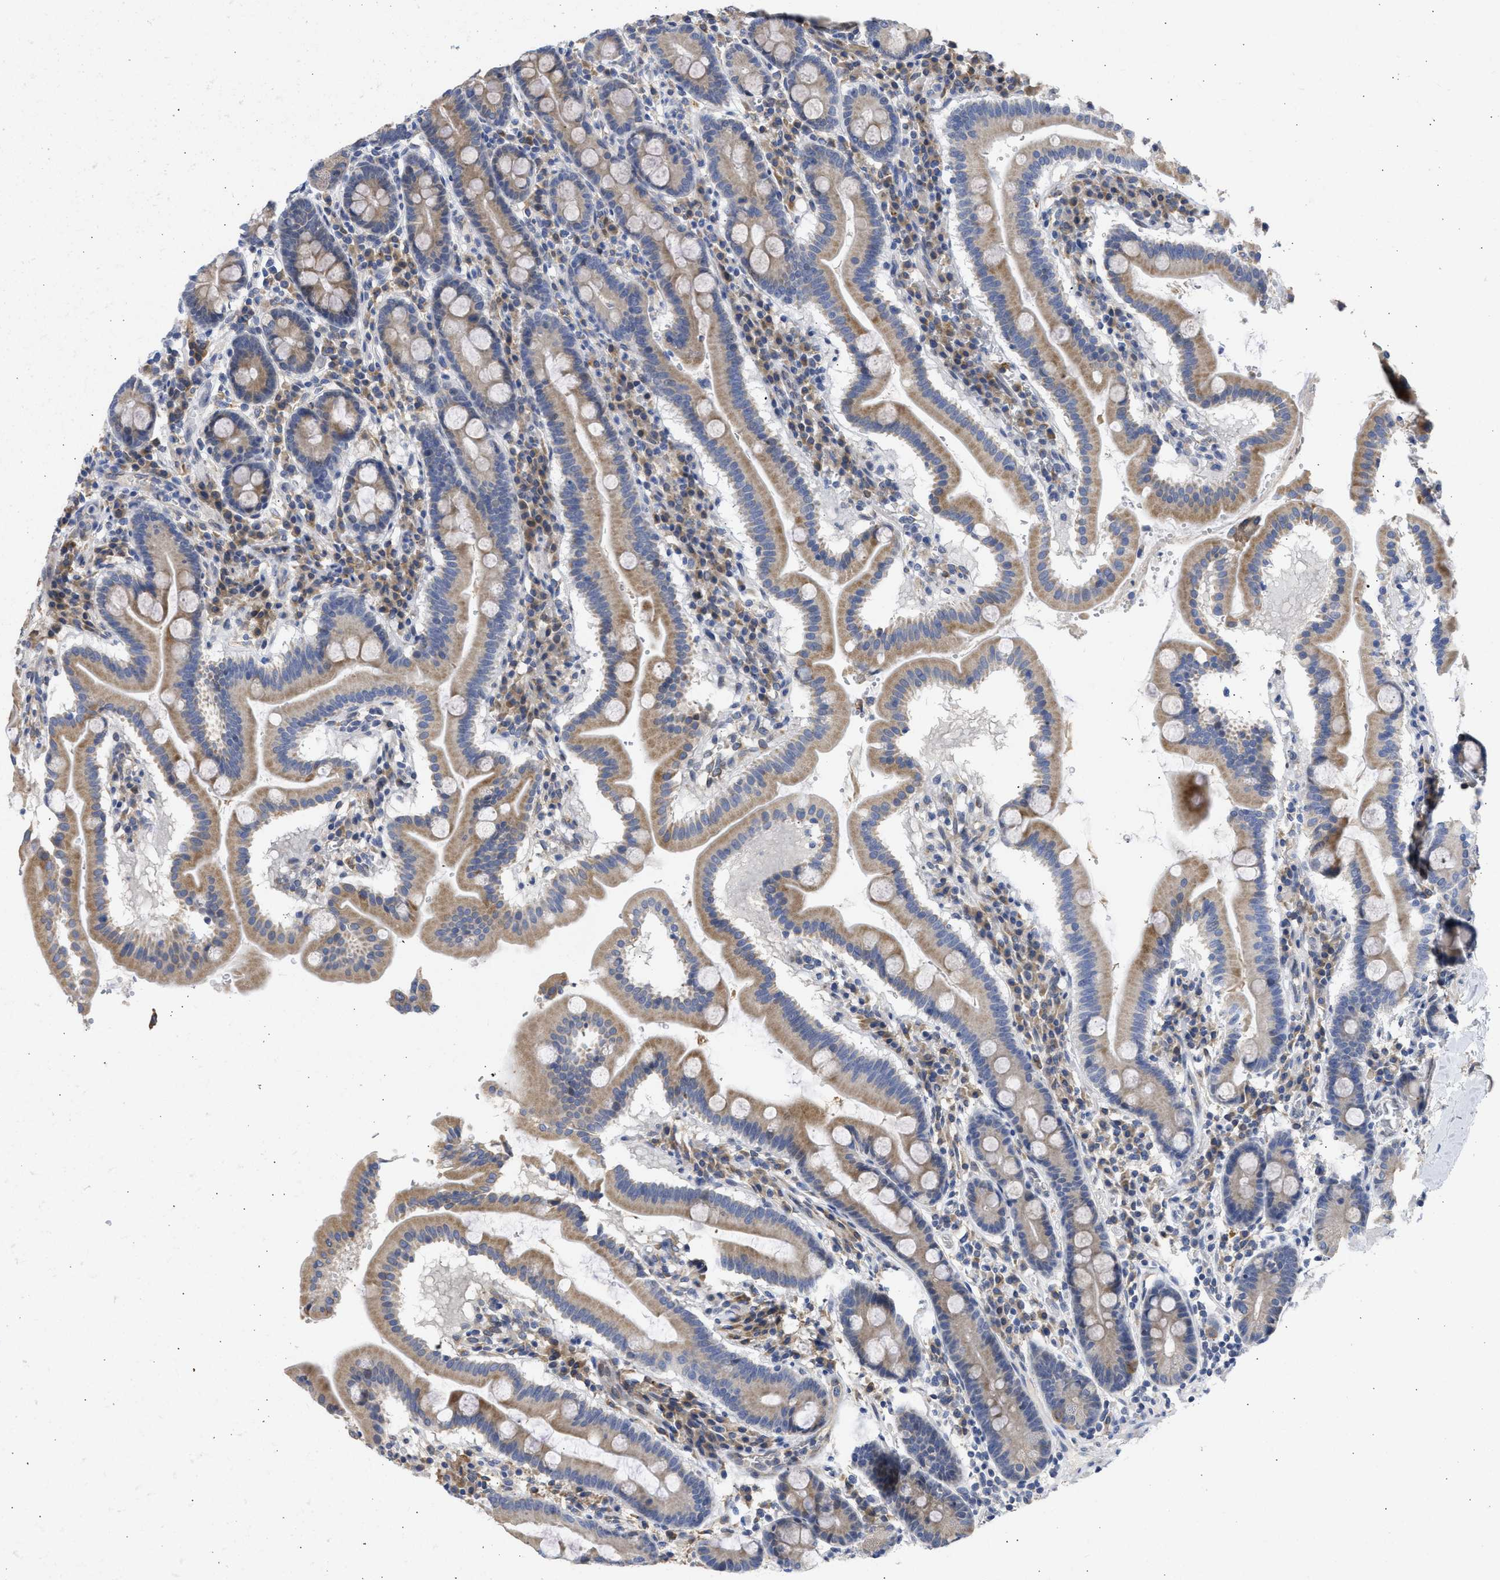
{"staining": {"intensity": "moderate", "quantity": ">75%", "location": "cytoplasmic/membranous"}, "tissue": "duodenum", "cell_type": "Glandular cells", "image_type": "normal", "snomed": [{"axis": "morphology", "description": "Normal tissue, NOS"}, {"axis": "topography", "description": "Duodenum"}], "caption": "Moderate cytoplasmic/membranous staining for a protein is appreciated in about >75% of glandular cells of normal duodenum using IHC.", "gene": "TMED1", "patient": {"sex": "male", "age": 50}}